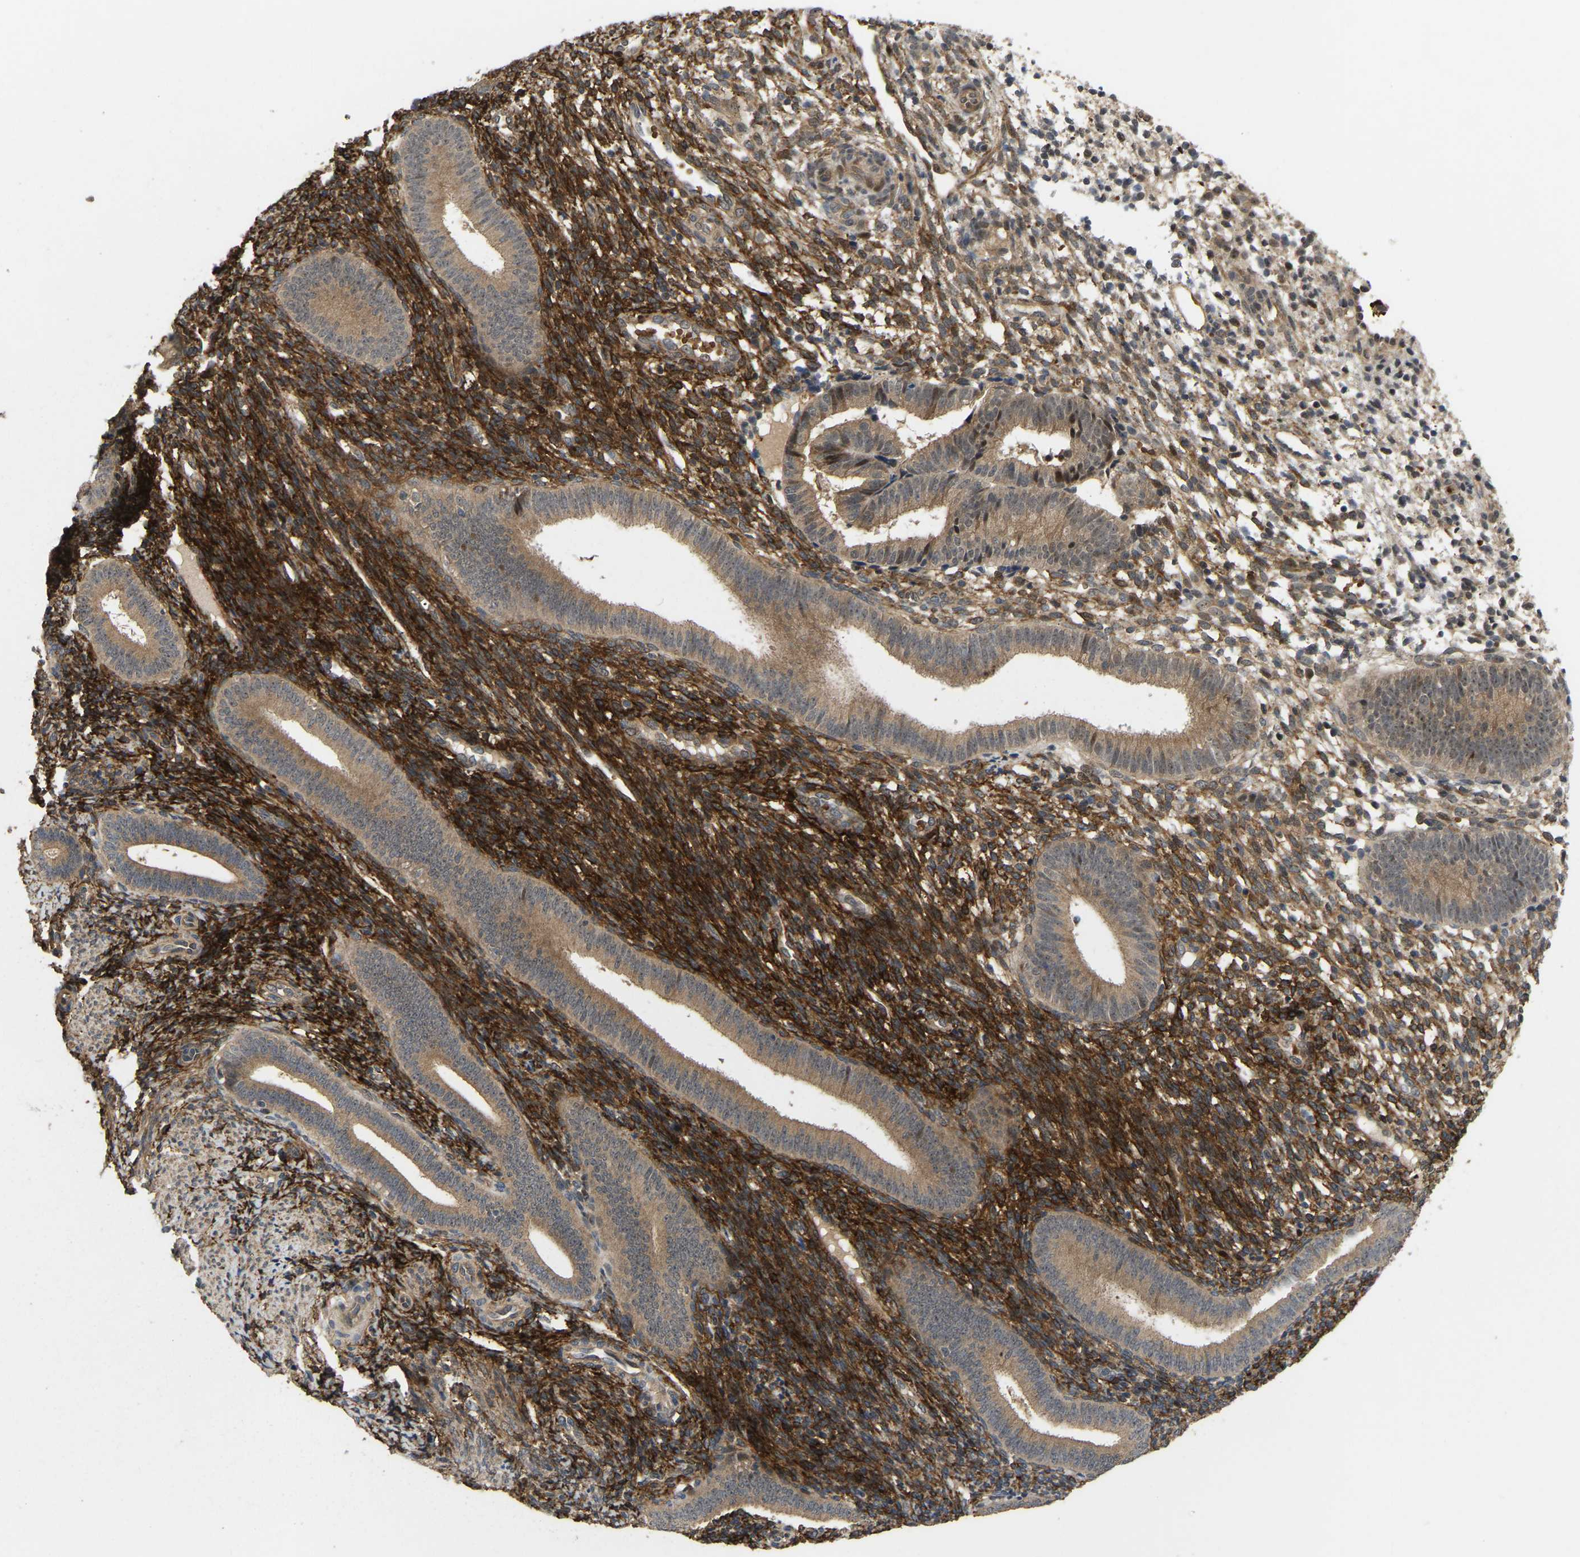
{"staining": {"intensity": "strong", "quantity": "25%-75%", "location": "cytoplasmic/membranous"}, "tissue": "endometrium", "cell_type": "Cells in endometrial stroma", "image_type": "normal", "snomed": [{"axis": "morphology", "description": "Normal tissue, NOS"}, {"axis": "topography", "description": "Uterus"}, {"axis": "topography", "description": "Endometrium"}], "caption": "A brown stain highlights strong cytoplasmic/membranous positivity of a protein in cells in endometrial stroma of benign human endometrium. (brown staining indicates protein expression, while blue staining denotes nuclei).", "gene": "LIMK2", "patient": {"sex": "female", "age": 33}}